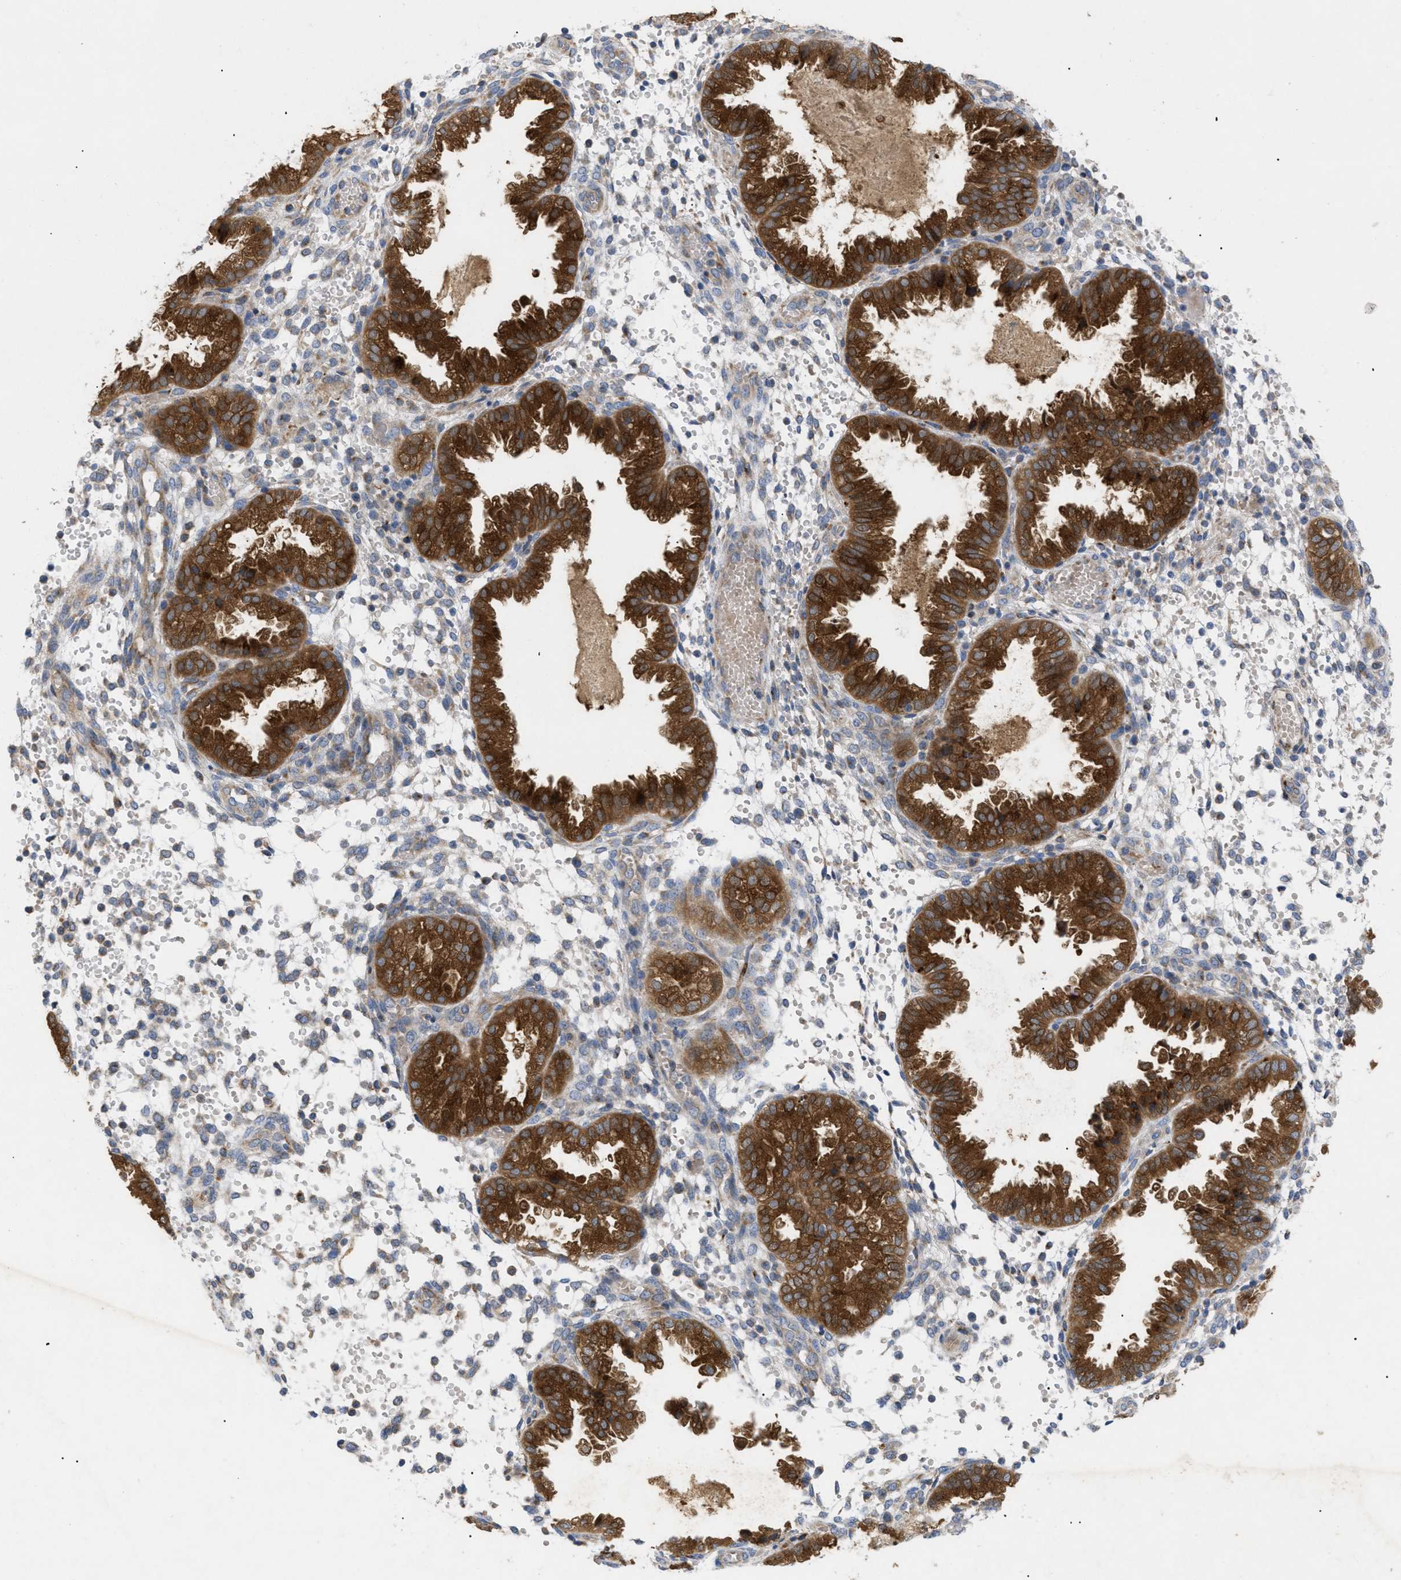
{"staining": {"intensity": "weak", "quantity": "25%-75%", "location": "cytoplasmic/membranous"}, "tissue": "endometrium", "cell_type": "Cells in endometrial stroma", "image_type": "normal", "snomed": [{"axis": "morphology", "description": "Normal tissue, NOS"}, {"axis": "topography", "description": "Endometrium"}], "caption": "Human endometrium stained with a brown dye displays weak cytoplasmic/membranous positive staining in approximately 25%-75% of cells in endometrial stroma.", "gene": "SLC50A1", "patient": {"sex": "female", "age": 33}}